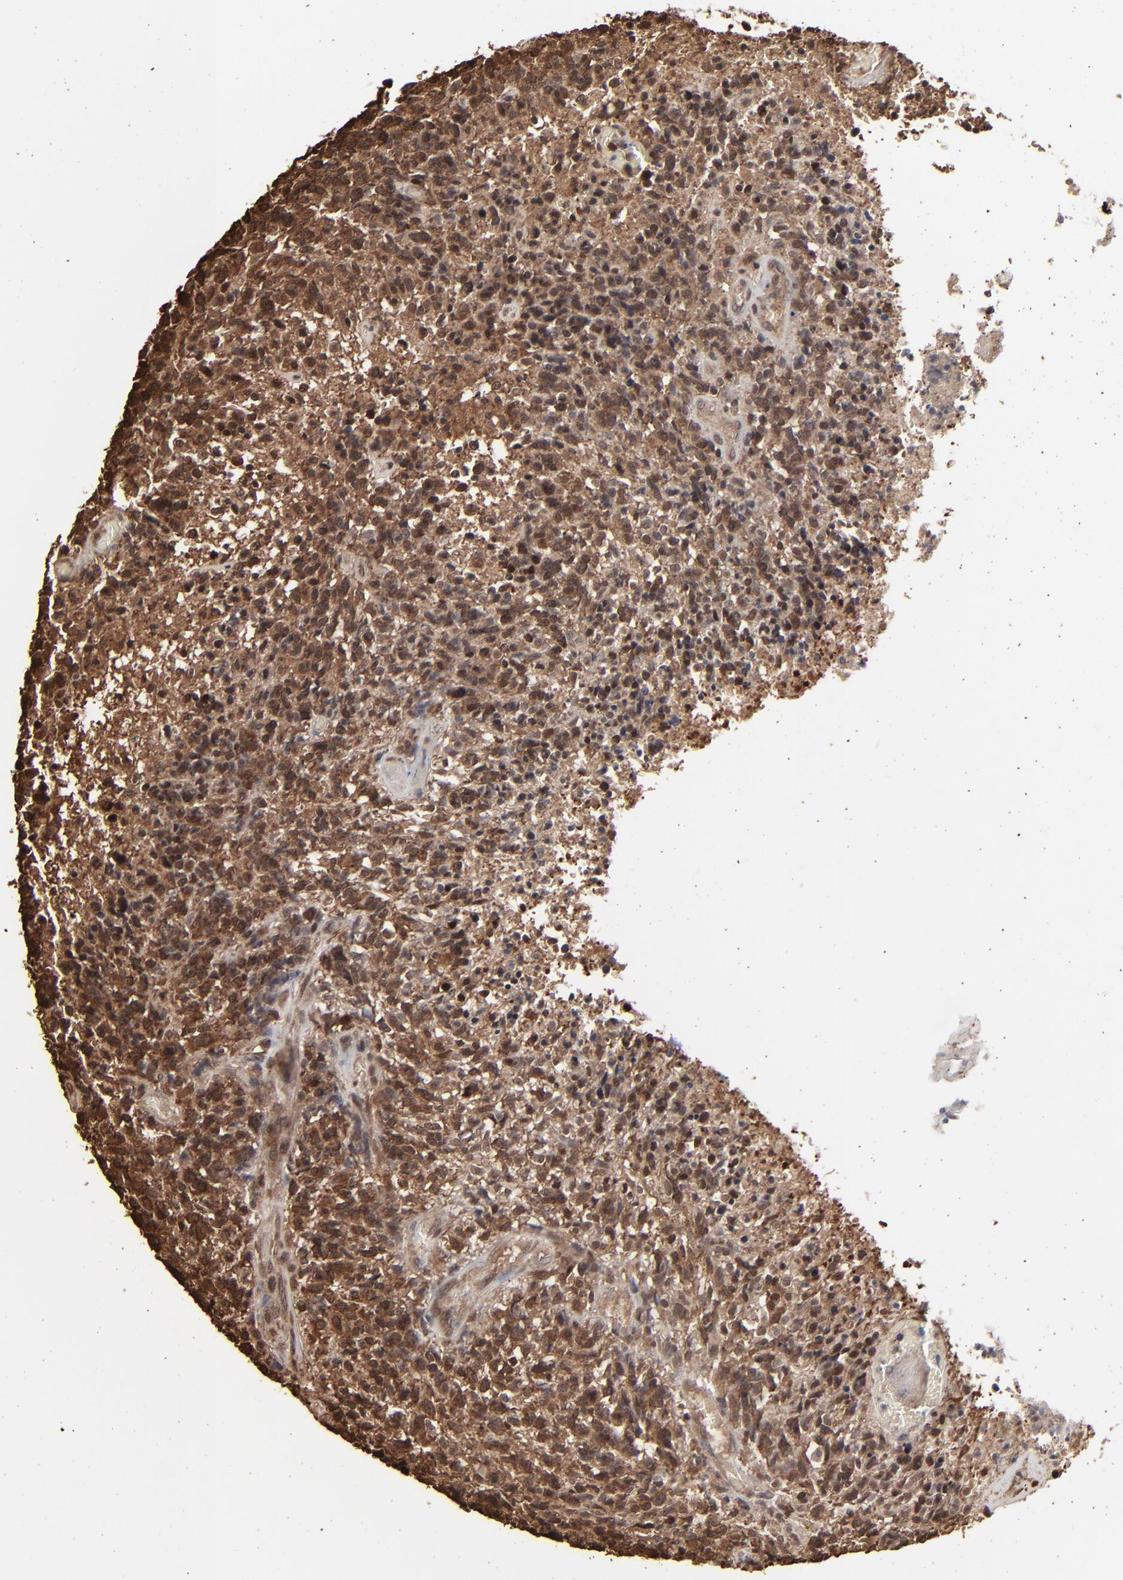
{"staining": {"intensity": "strong", "quantity": ">75%", "location": "cytoplasmic/membranous"}, "tissue": "glioma", "cell_type": "Tumor cells", "image_type": "cancer", "snomed": [{"axis": "morphology", "description": "Glioma, malignant, High grade"}, {"axis": "topography", "description": "Brain"}], "caption": "Human high-grade glioma (malignant) stained for a protein (brown) reveals strong cytoplasmic/membranous positive expression in about >75% of tumor cells.", "gene": "NME1-NME2", "patient": {"sex": "male", "age": 36}}